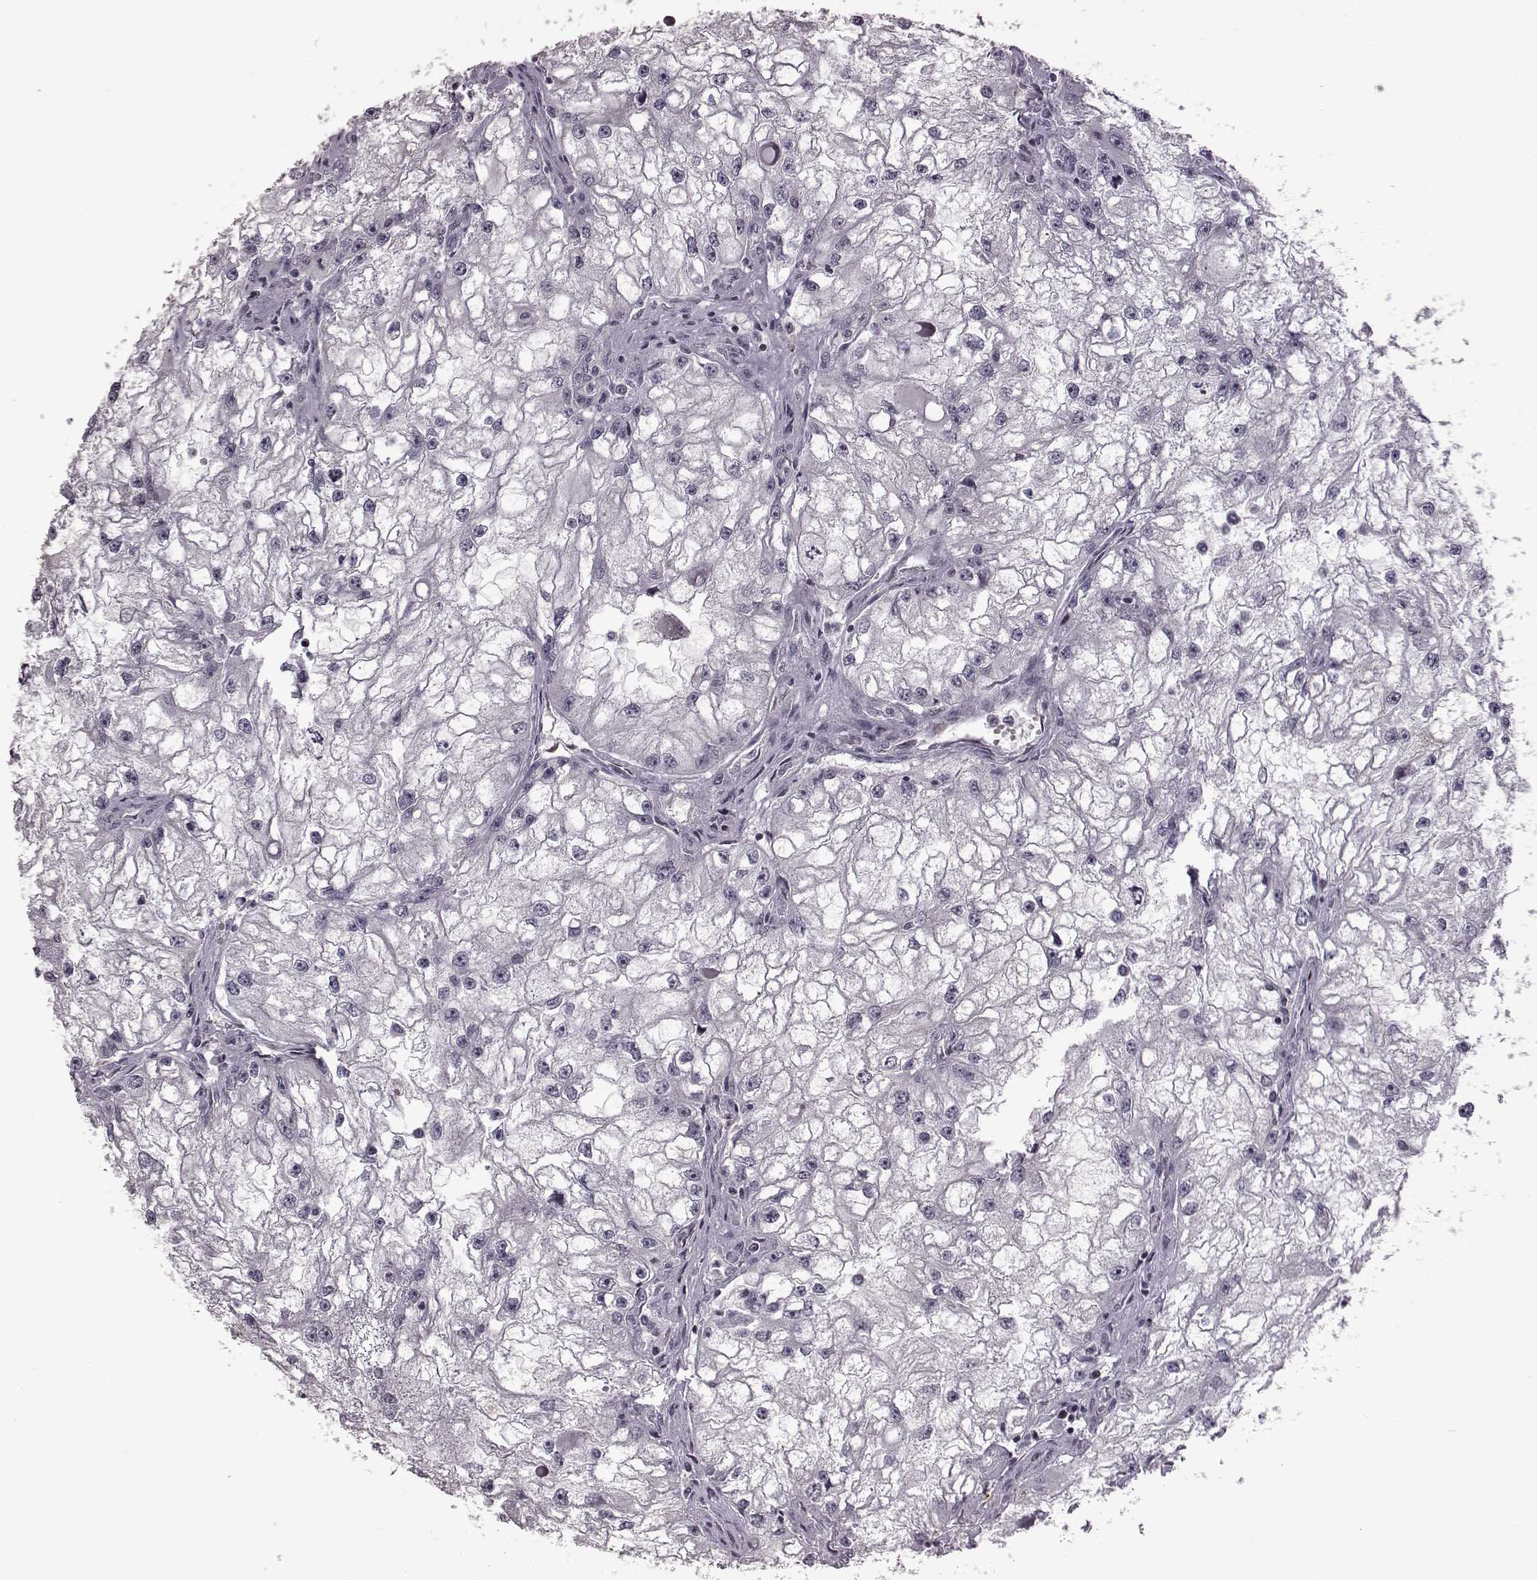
{"staining": {"intensity": "negative", "quantity": "none", "location": "none"}, "tissue": "renal cancer", "cell_type": "Tumor cells", "image_type": "cancer", "snomed": [{"axis": "morphology", "description": "Adenocarcinoma, NOS"}, {"axis": "topography", "description": "Kidney"}], "caption": "A histopathology image of renal cancer (adenocarcinoma) stained for a protein shows no brown staining in tumor cells. (DAB IHC with hematoxylin counter stain).", "gene": "GAL", "patient": {"sex": "male", "age": 59}}